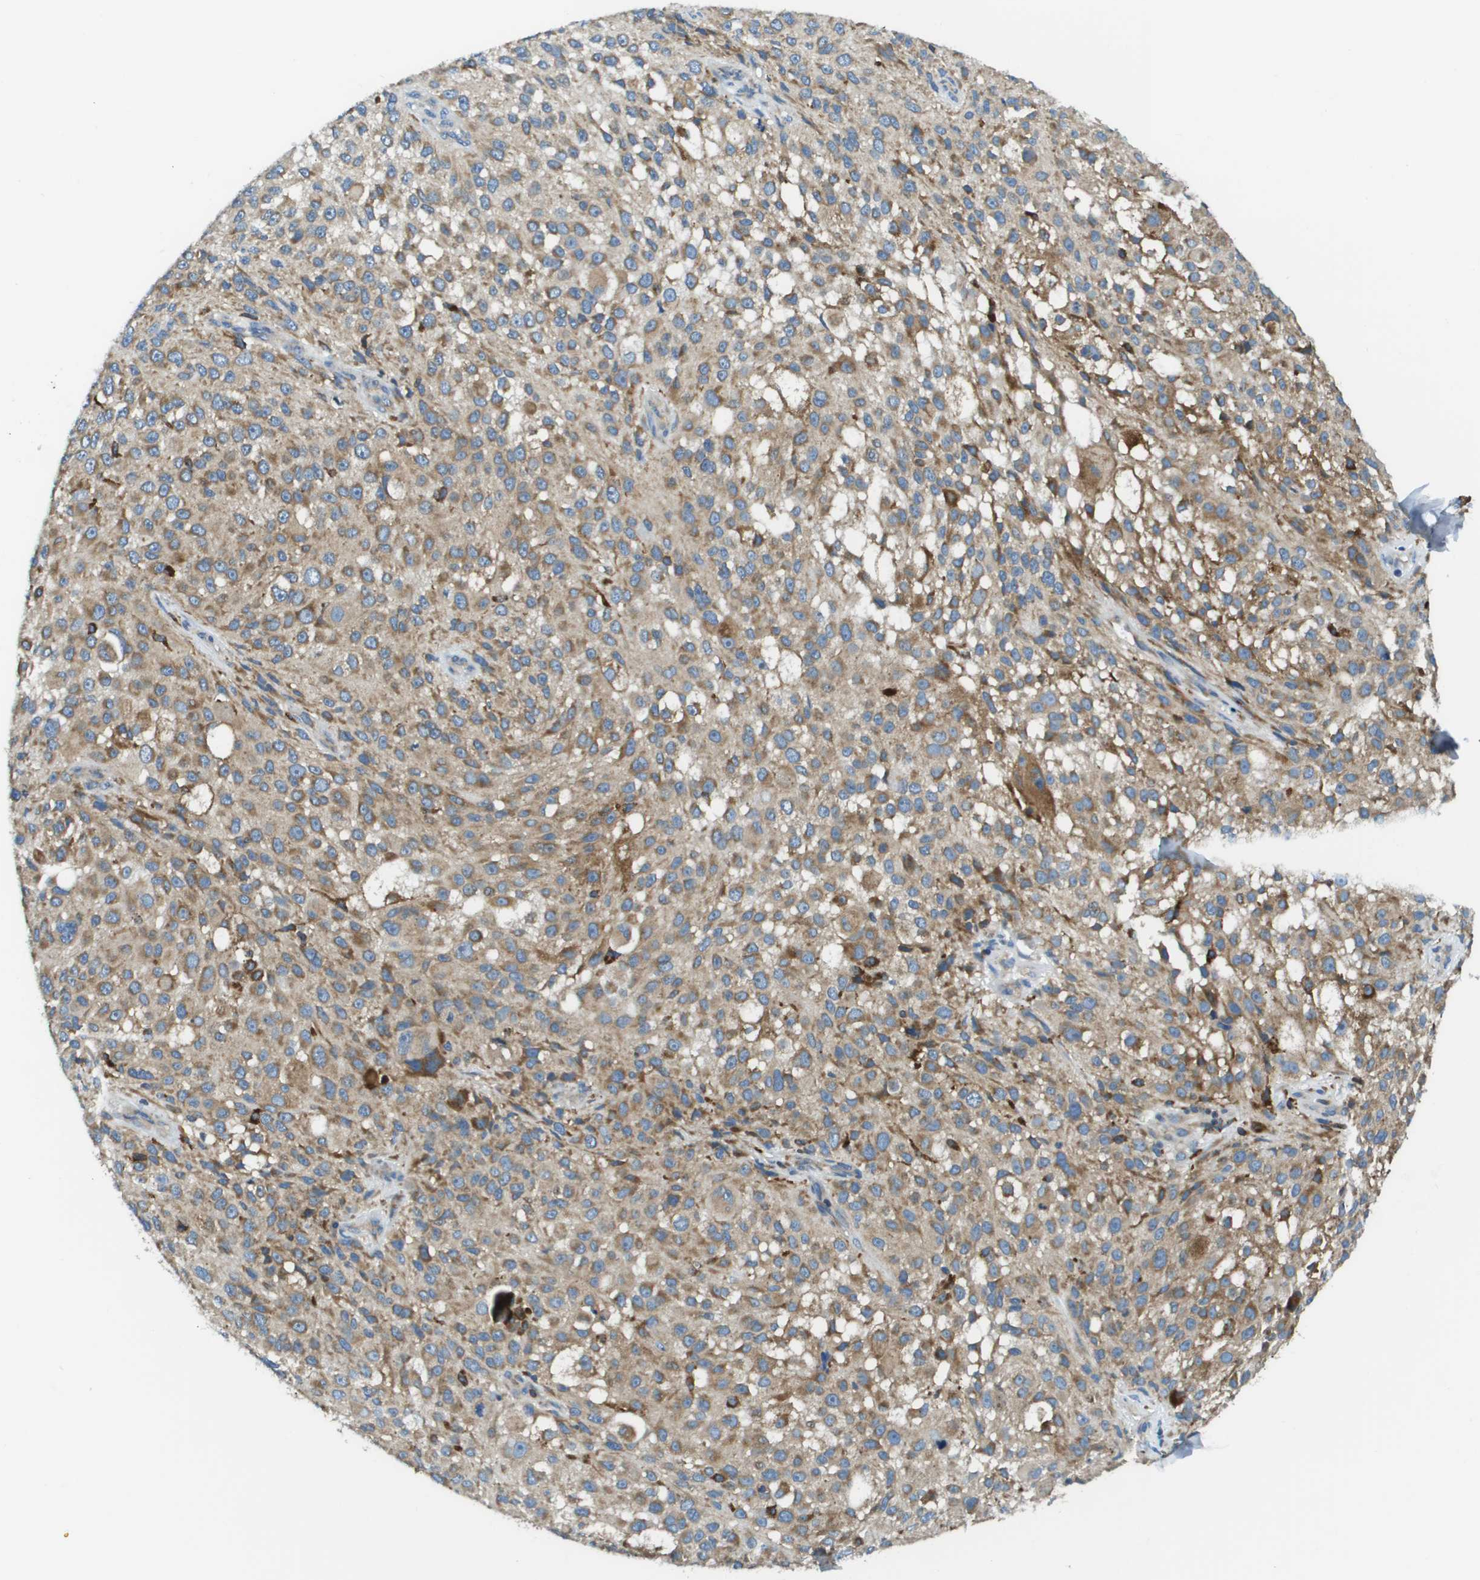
{"staining": {"intensity": "weak", "quantity": ">75%", "location": "cytoplasmic/membranous"}, "tissue": "melanoma", "cell_type": "Tumor cells", "image_type": "cancer", "snomed": [{"axis": "morphology", "description": "Necrosis, NOS"}, {"axis": "morphology", "description": "Malignant melanoma, NOS"}, {"axis": "topography", "description": "Skin"}], "caption": "Melanoma stained for a protein shows weak cytoplasmic/membranous positivity in tumor cells.", "gene": "CNPY3", "patient": {"sex": "female", "age": 87}}